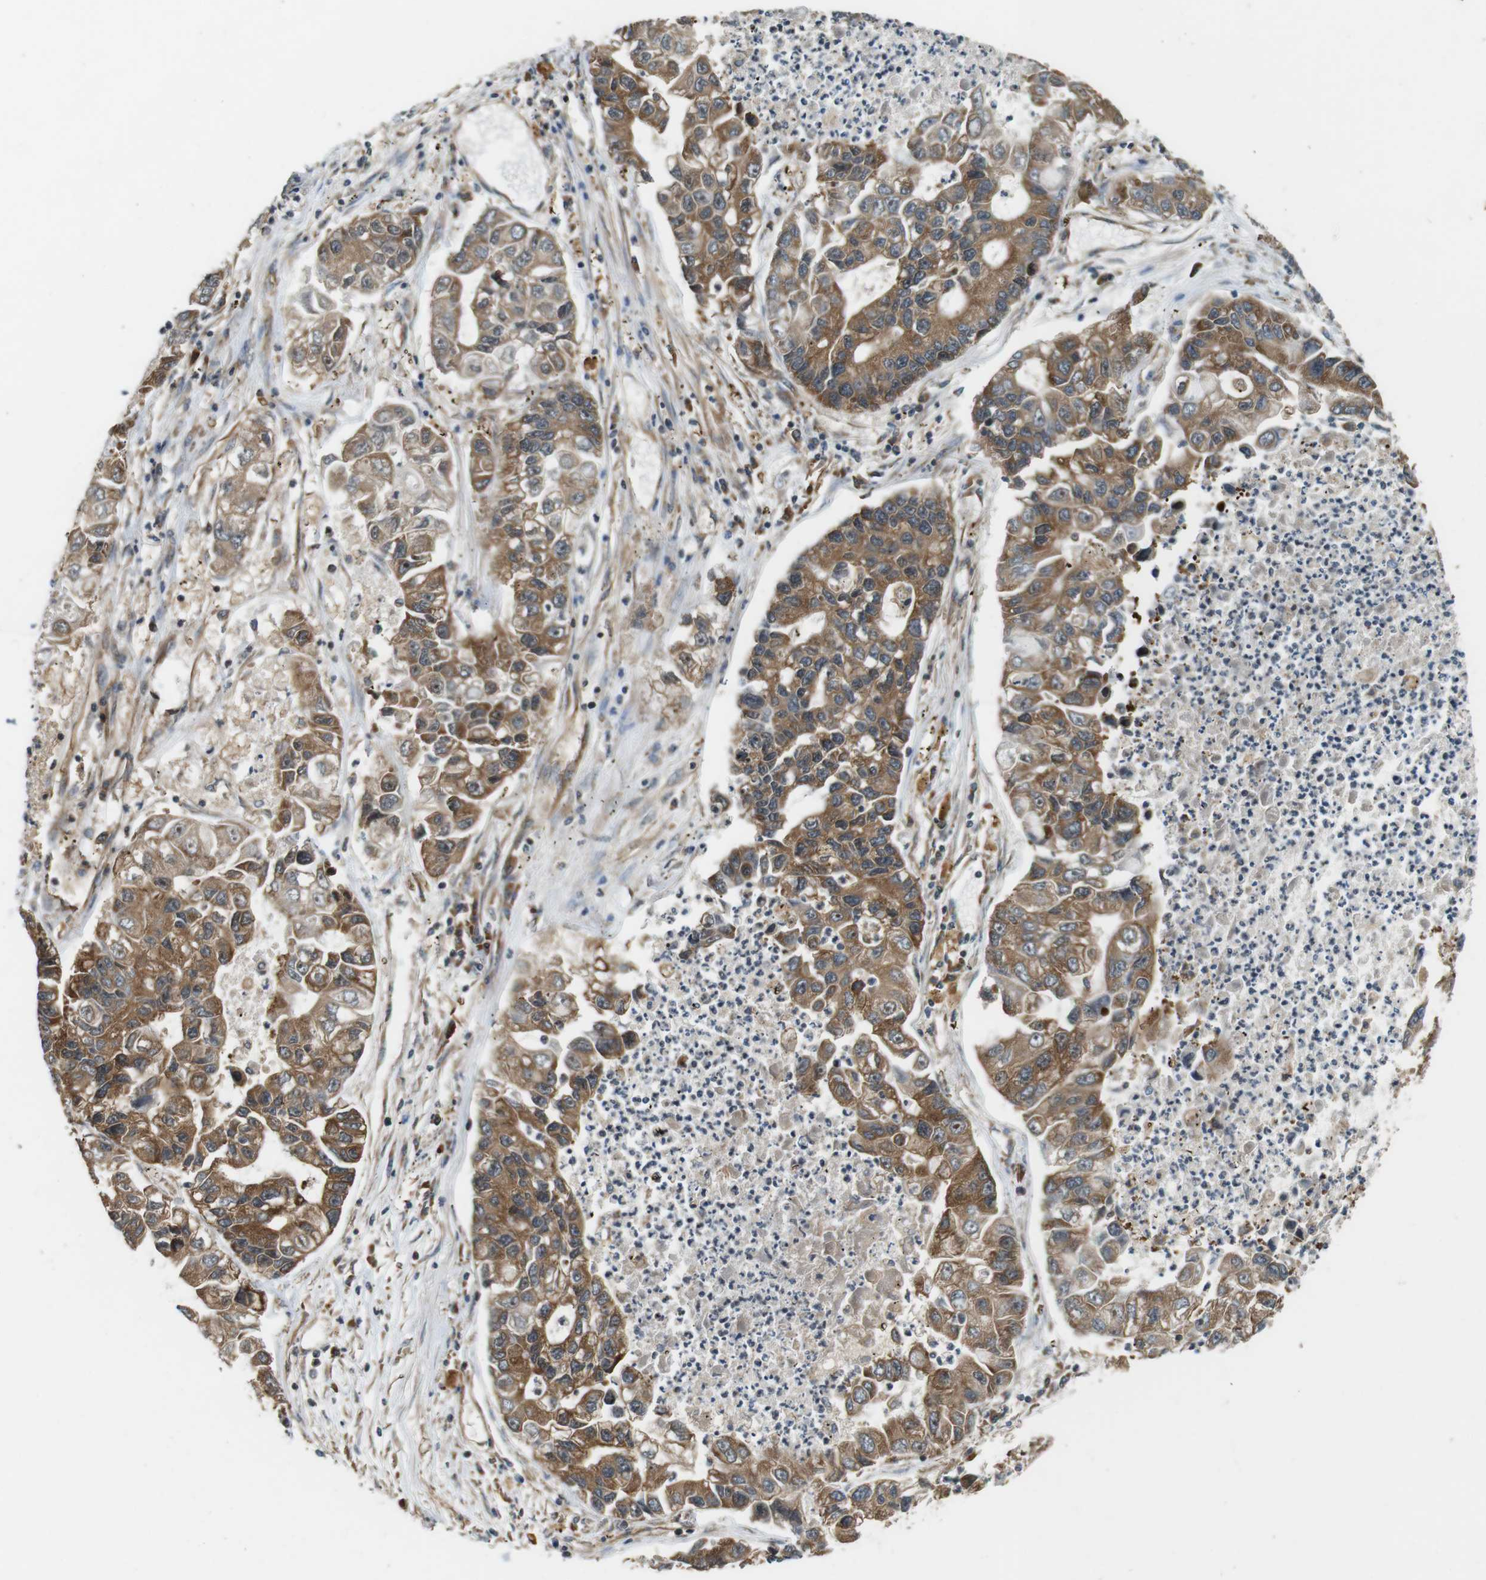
{"staining": {"intensity": "moderate", "quantity": ">75%", "location": "cytoplasmic/membranous"}, "tissue": "lung cancer", "cell_type": "Tumor cells", "image_type": "cancer", "snomed": [{"axis": "morphology", "description": "Adenocarcinoma, NOS"}, {"axis": "topography", "description": "Lung"}], "caption": "Tumor cells reveal medium levels of moderate cytoplasmic/membranous expression in approximately >75% of cells in lung cancer. The staining was performed using DAB to visualize the protein expression in brown, while the nuclei were stained in blue with hematoxylin (Magnification: 20x).", "gene": "PA2G4", "patient": {"sex": "female", "age": 51}}